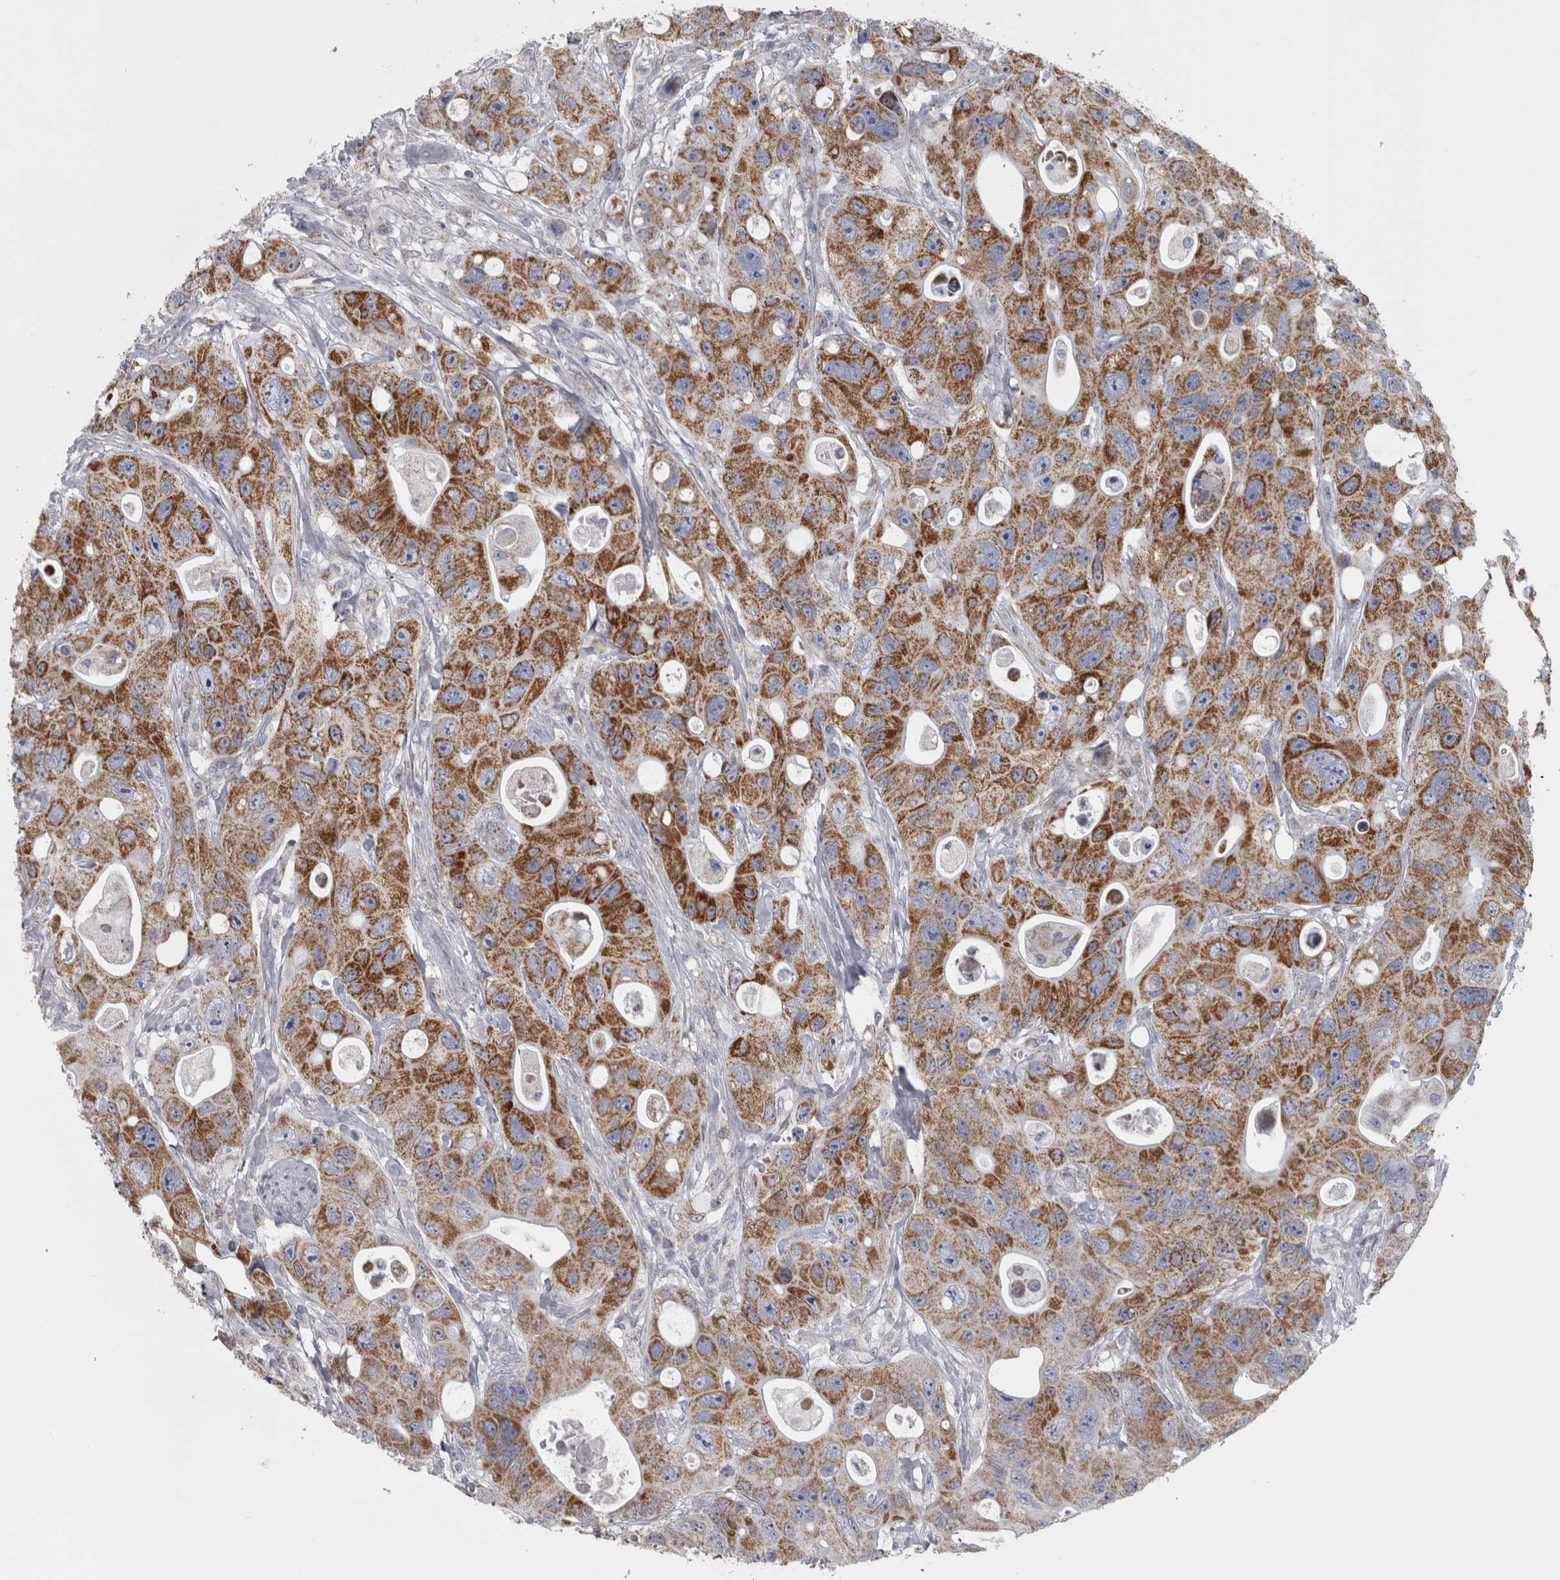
{"staining": {"intensity": "strong", "quantity": "25%-75%", "location": "cytoplasmic/membranous"}, "tissue": "colorectal cancer", "cell_type": "Tumor cells", "image_type": "cancer", "snomed": [{"axis": "morphology", "description": "Adenocarcinoma, NOS"}, {"axis": "topography", "description": "Colon"}], "caption": "IHC of human colorectal adenocarcinoma shows high levels of strong cytoplasmic/membranous staining in about 25%-75% of tumor cells.", "gene": "DBT", "patient": {"sex": "female", "age": 46}}